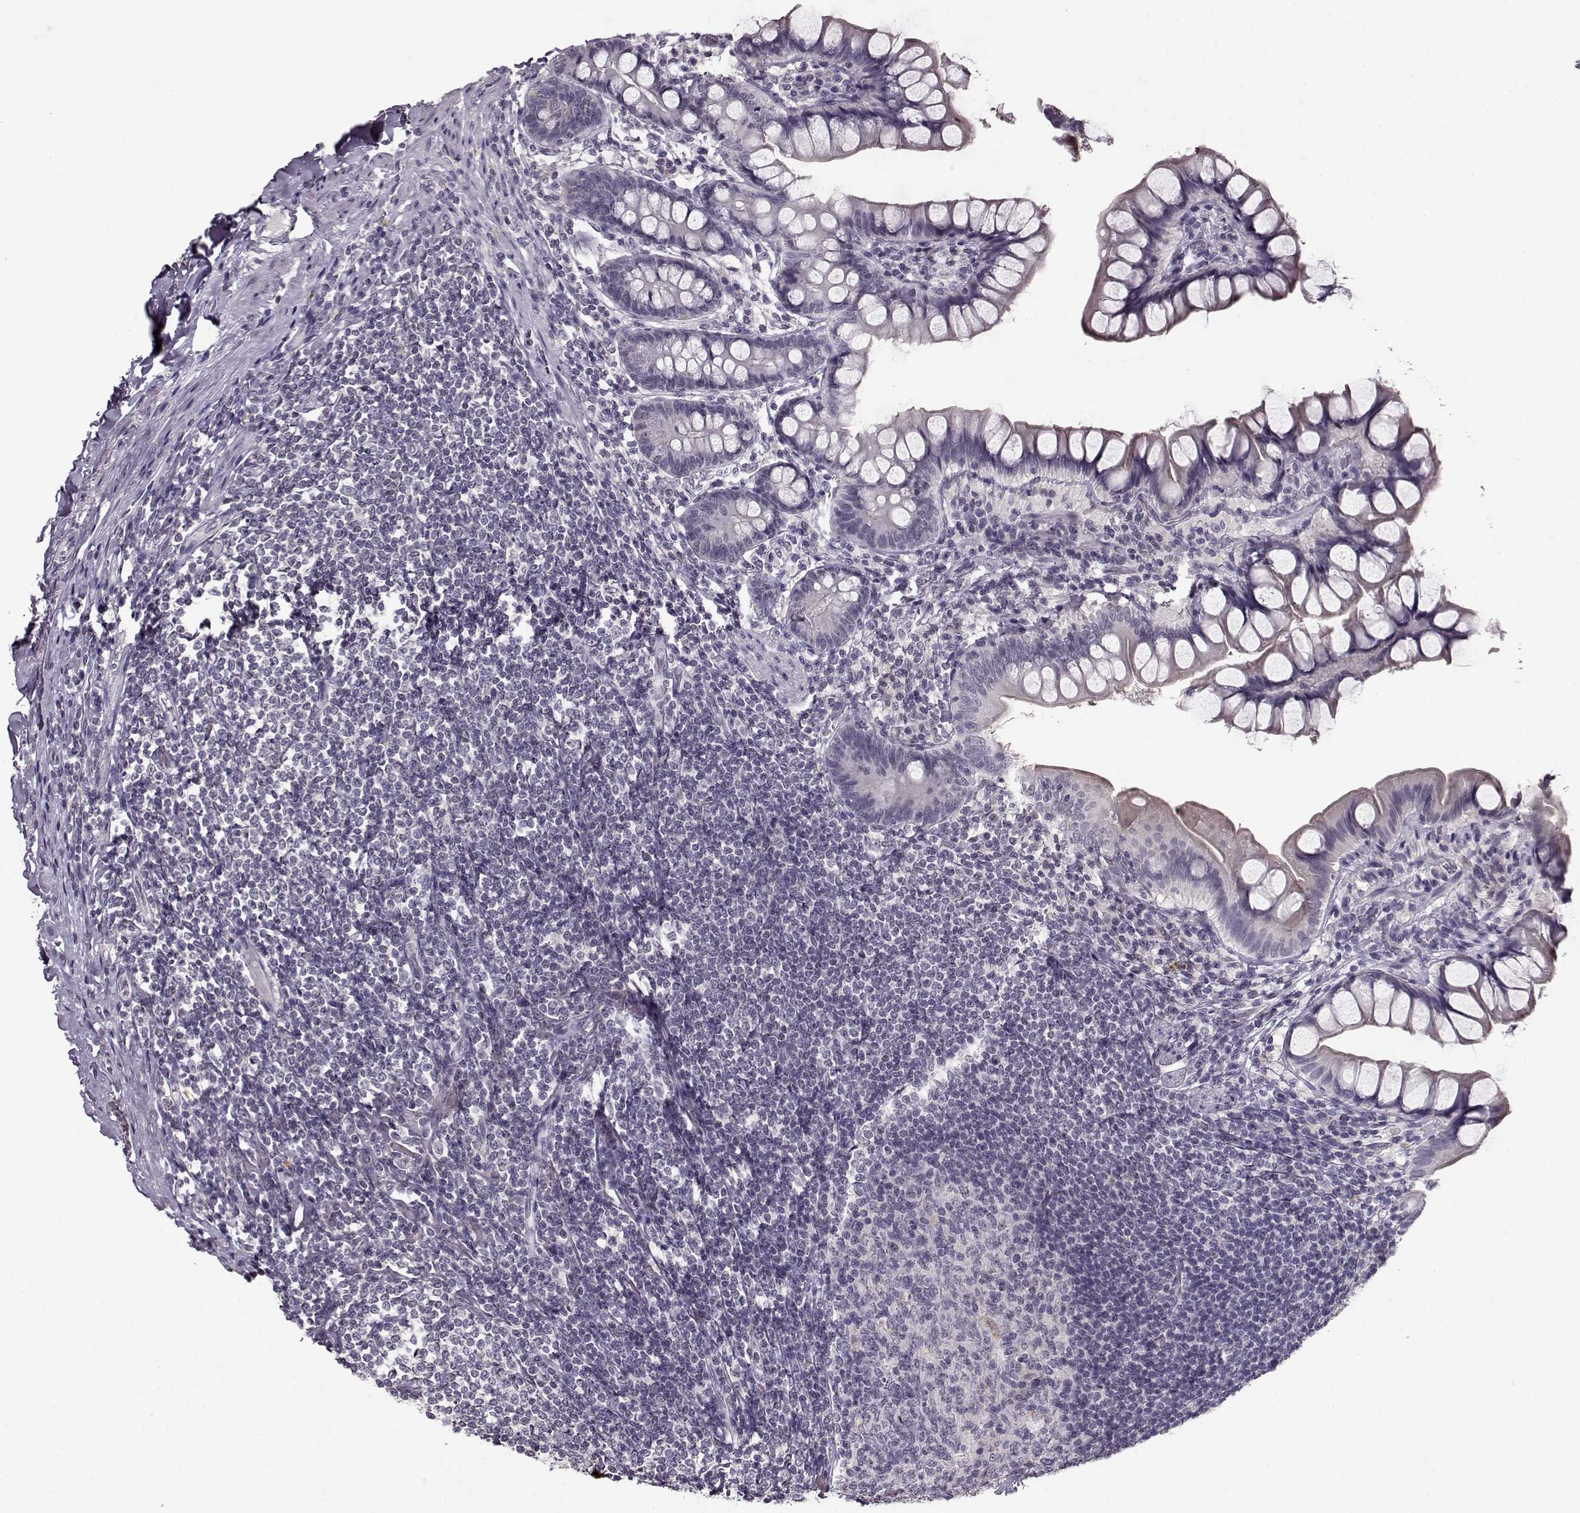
{"staining": {"intensity": "negative", "quantity": "none", "location": "none"}, "tissue": "small intestine", "cell_type": "Glandular cells", "image_type": "normal", "snomed": [{"axis": "morphology", "description": "Normal tissue, NOS"}, {"axis": "topography", "description": "Small intestine"}], "caption": "A micrograph of human small intestine is negative for staining in glandular cells. Nuclei are stained in blue.", "gene": "RP1L1", "patient": {"sex": "male", "age": 70}}